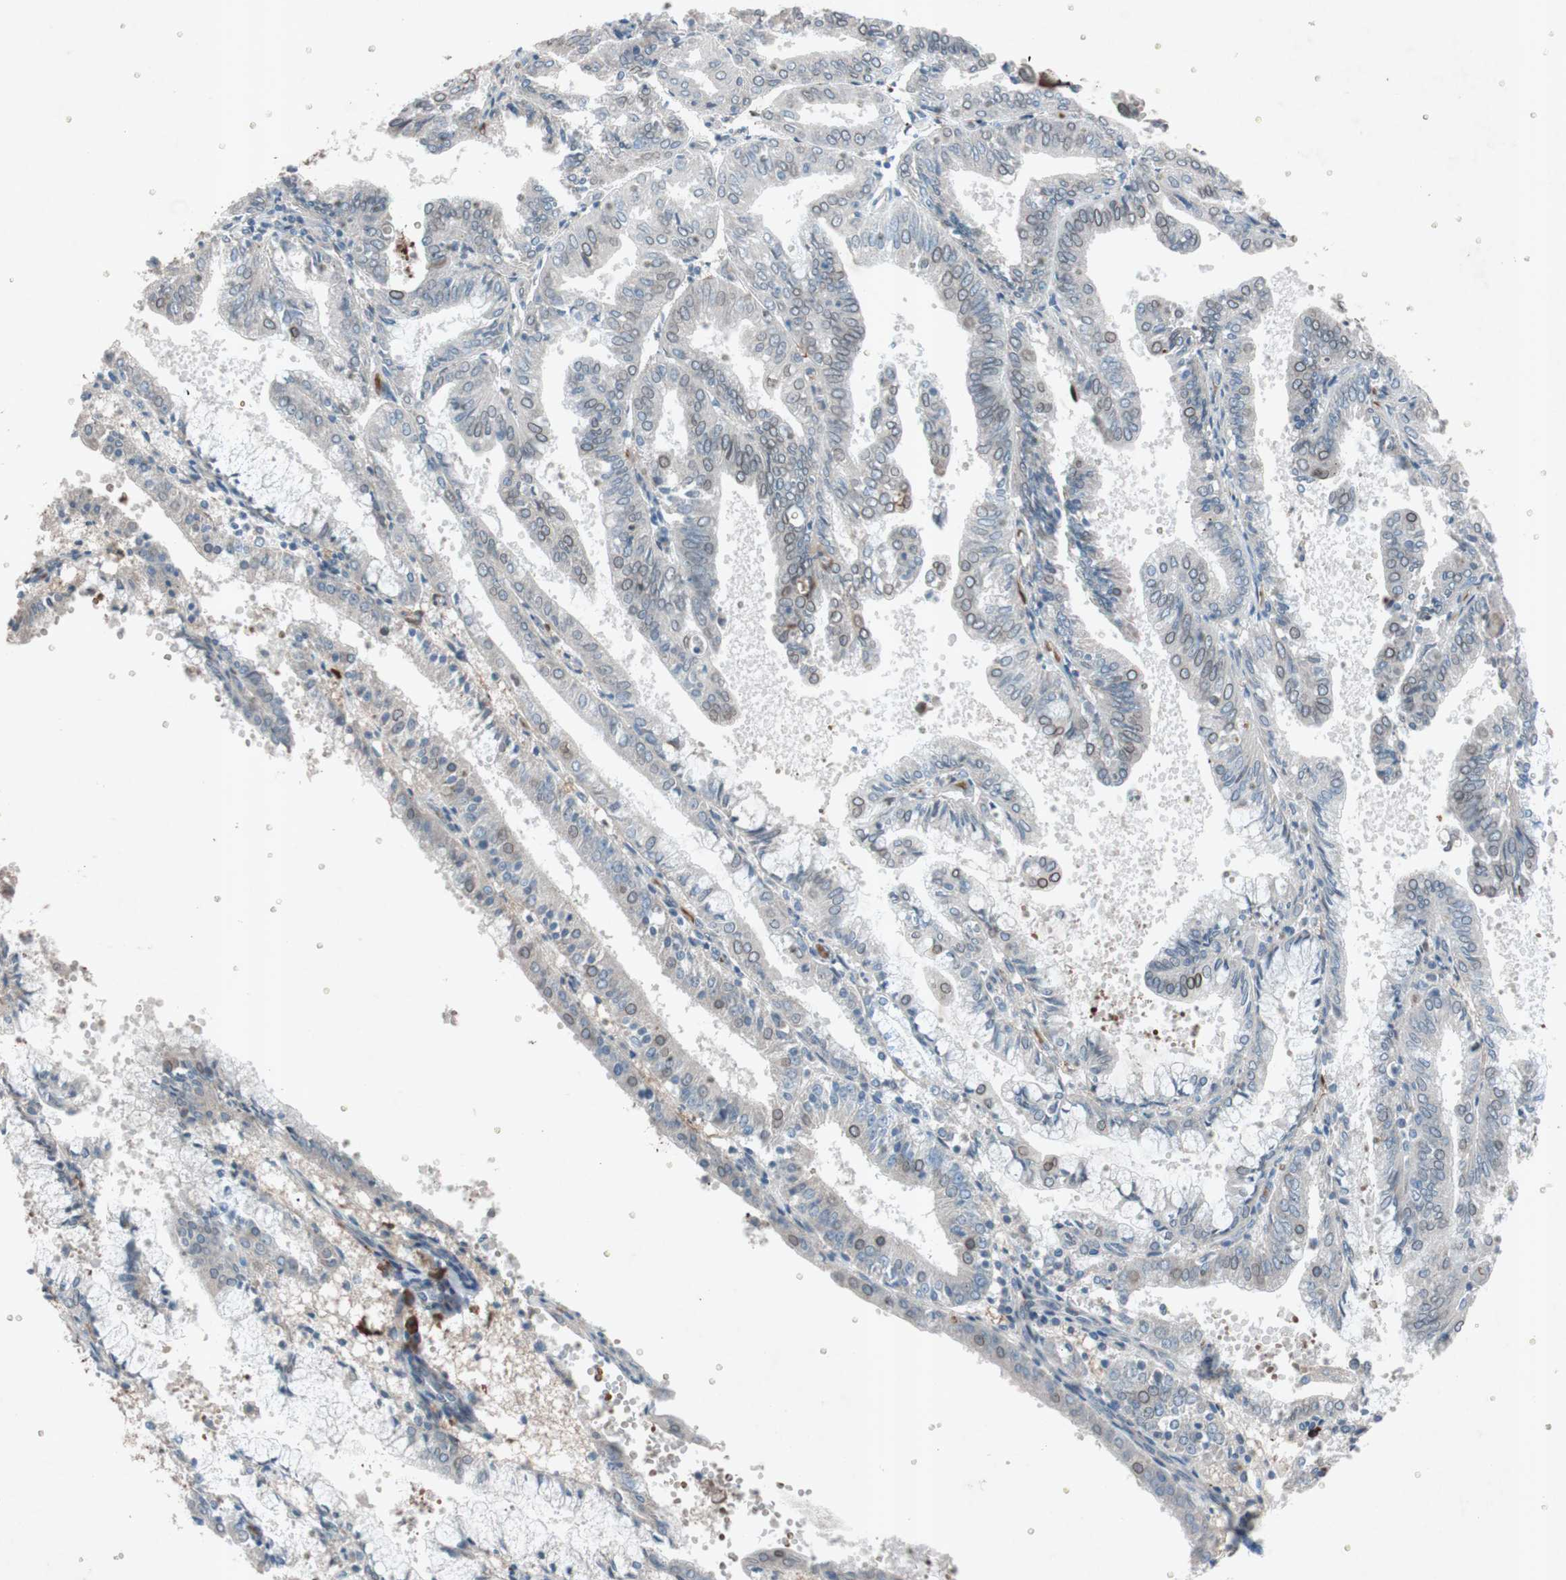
{"staining": {"intensity": "weak", "quantity": "25%-75%", "location": "cytoplasmic/membranous,nuclear"}, "tissue": "endometrial cancer", "cell_type": "Tumor cells", "image_type": "cancer", "snomed": [{"axis": "morphology", "description": "Adenocarcinoma, NOS"}, {"axis": "topography", "description": "Endometrium"}], "caption": "A brown stain labels weak cytoplasmic/membranous and nuclear staining of a protein in endometrial adenocarcinoma tumor cells.", "gene": "GRB7", "patient": {"sex": "female", "age": 63}}